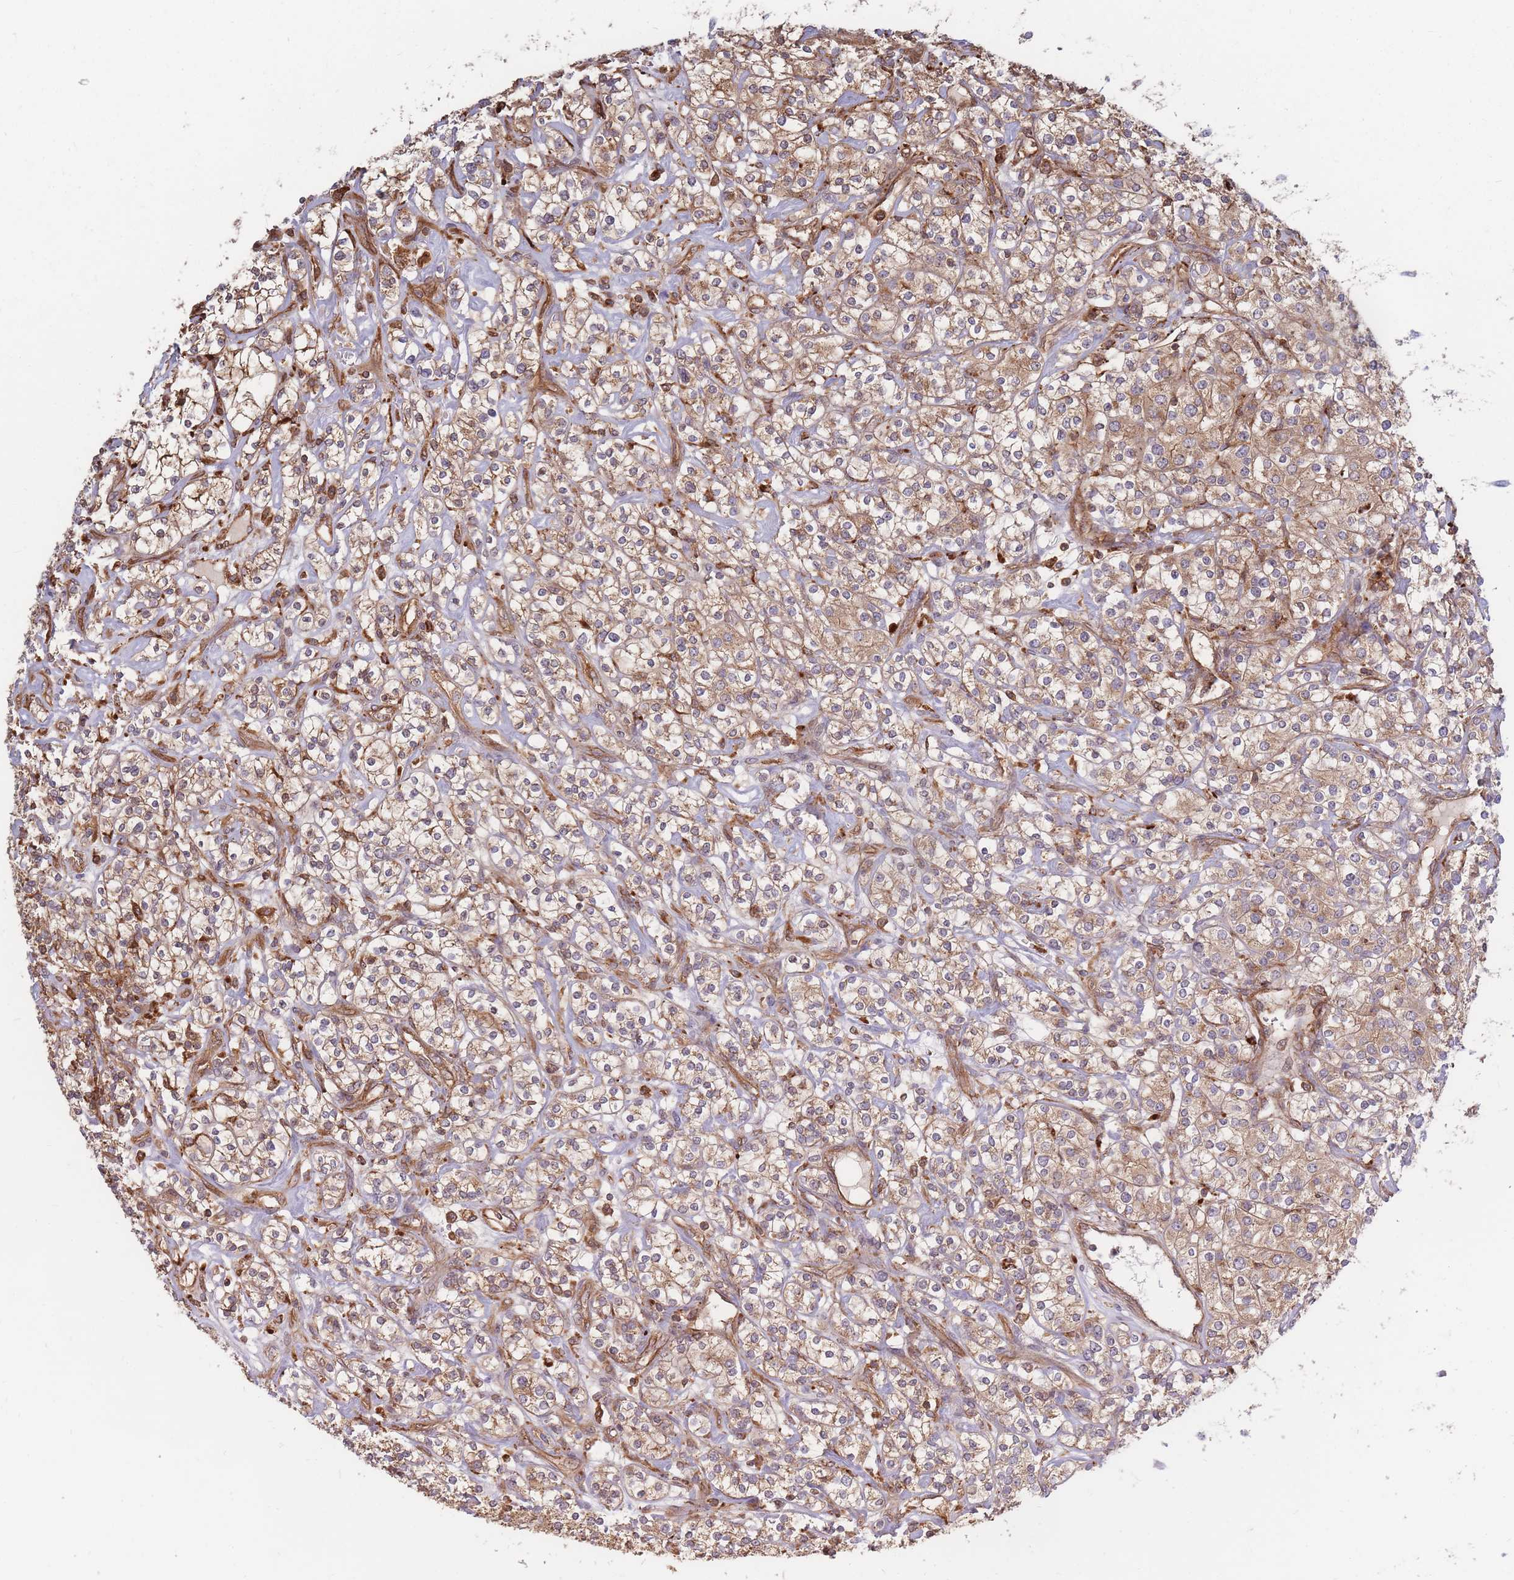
{"staining": {"intensity": "weak", "quantity": ">75%", "location": "cytoplasmic/membranous"}, "tissue": "renal cancer", "cell_type": "Tumor cells", "image_type": "cancer", "snomed": [{"axis": "morphology", "description": "Adenocarcinoma, NOS"}, {"axis": "topography", "description": "Kidney"}], "caption": "Renal cancer (adenocarcinoma) stained with a protein marker demonstrates weak staining in tumor cells.", "gene": "RASSF2", "patient": {"sex": "male", "age": 77}}